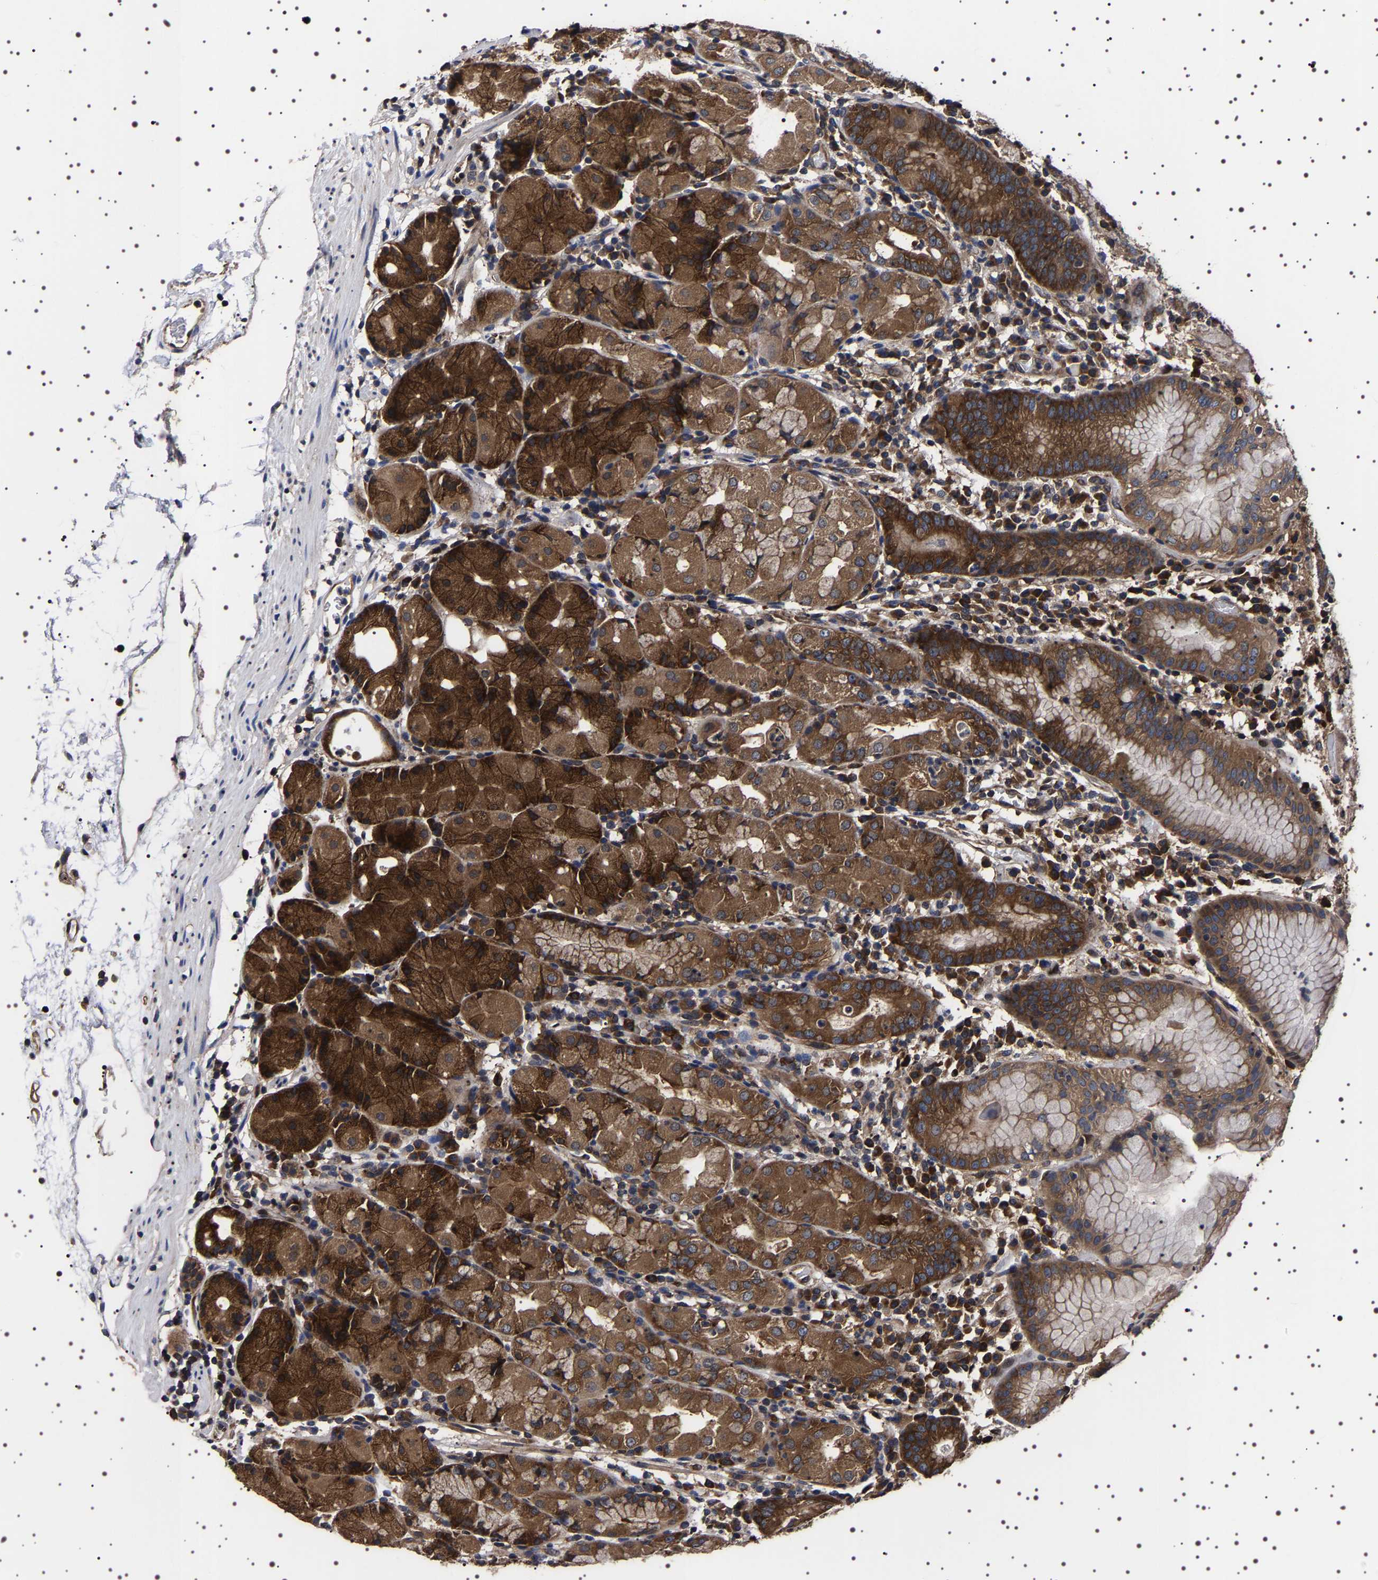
{"staining": {"intensity": "strong", "quantity": "25%-75%", "location": "cytoplasmic/membranous"}, "tissue": "stomach", "cell_type": "Glandular cells", "image_type": "normal", "snomed": [{"axis": "morphology", "description": "Normal tissue, NOS"}, {"axis": "topography", "description": "Stomach"}, {"axis": "topography", "description": "Stomach, lower"}], "caption": "Protein analysis of normal stomach displays strong cytoplasmic/membranous staining in about 25%-75% of glandular cells.", "gene": "DARS1", "patient": {"sex": "female", "age": 75}}